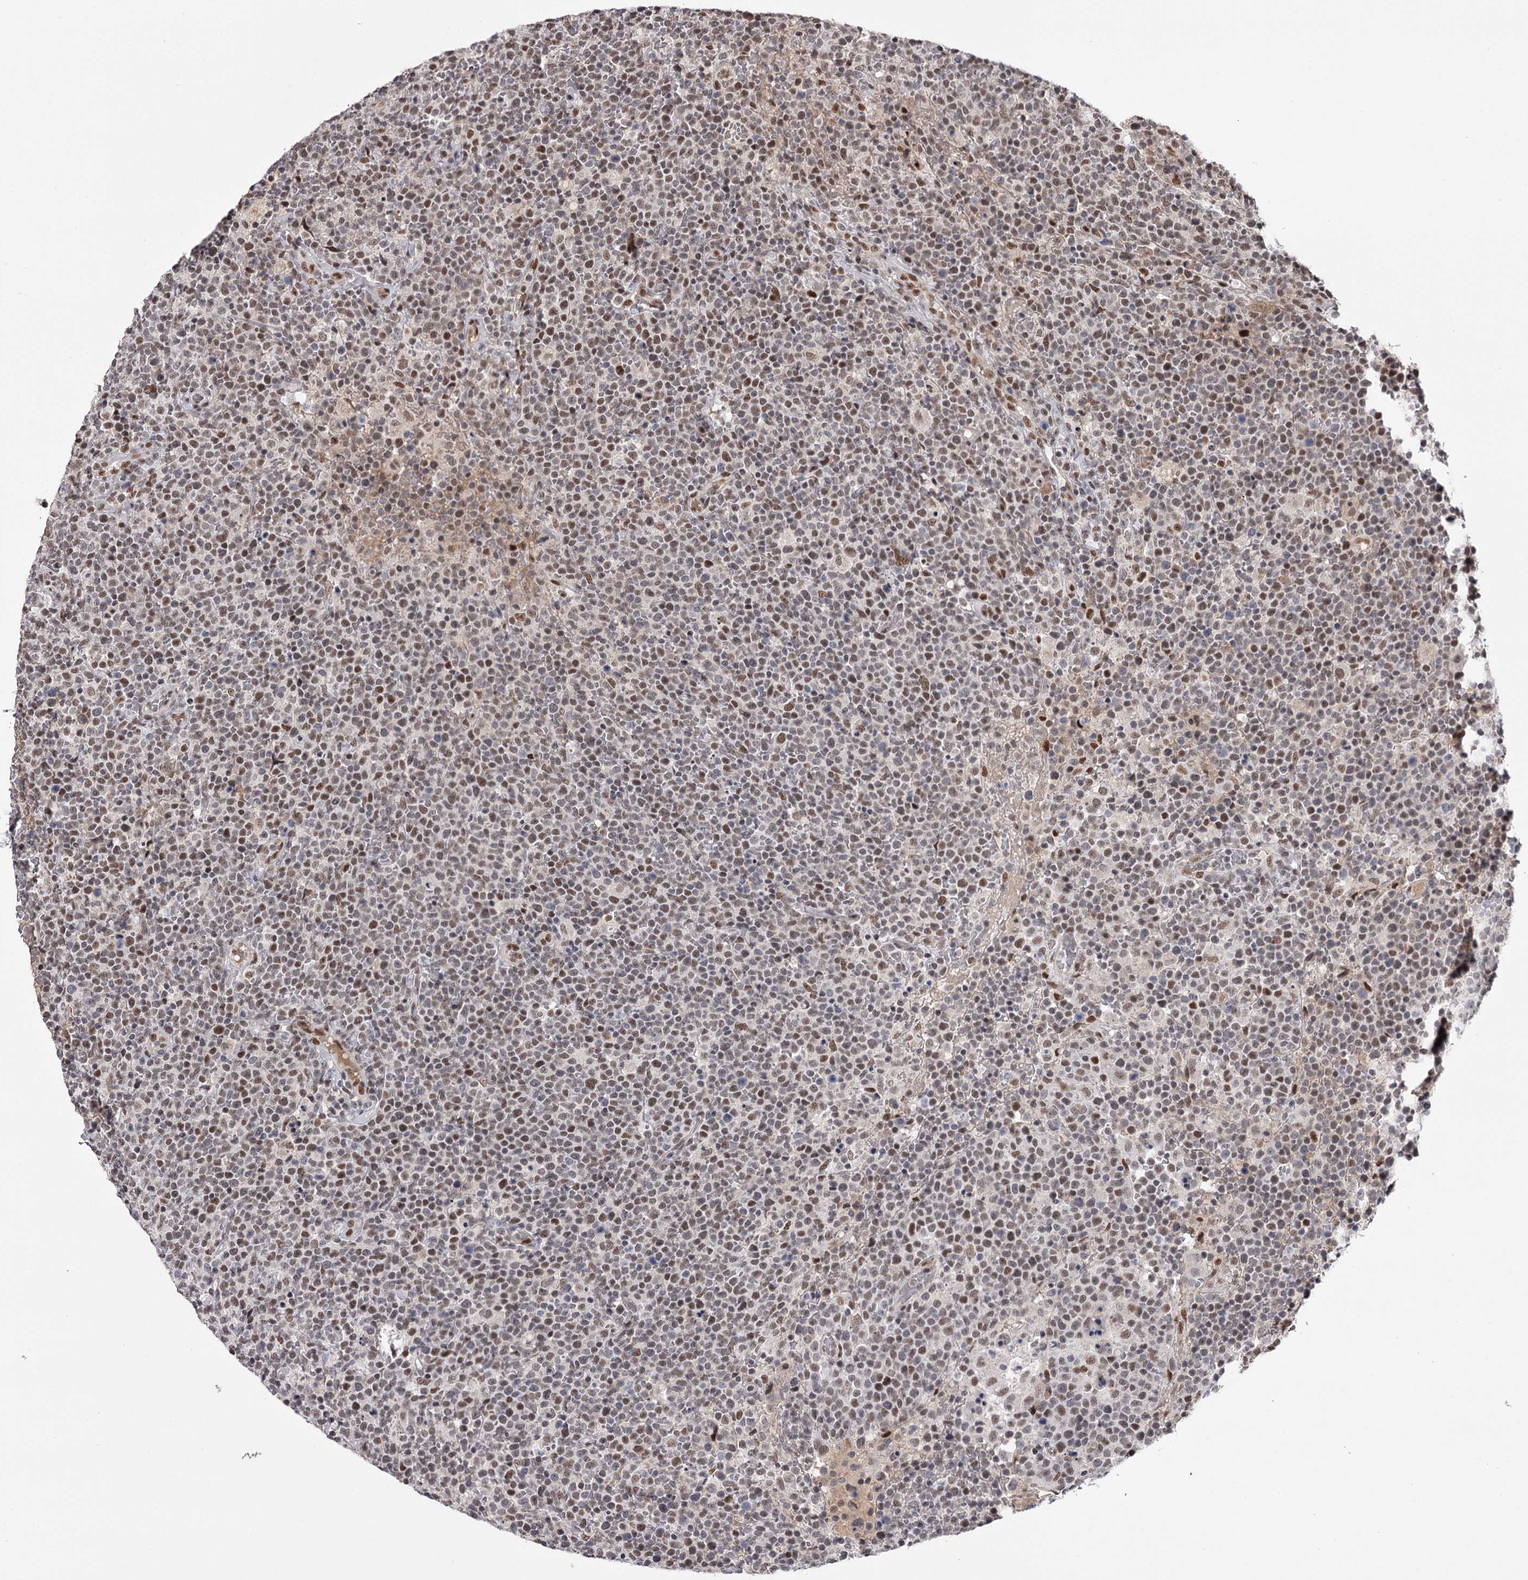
{"staining": {"intensity": "moderate", "quantity": "25%-75%", "location": "nuclear"}, "tissue": "lymphoma", "cell_type": "Tumor cells", "image_type": "cancer", "snomed": [{"axis": "morphology", "description": "Malignant lymphoma, non-Hodgkin's type, High grade"}, {"axis": "topography", "description": "Lymph node"}], "caption": "Moderate nuclear expression is appreciated in about 25%-75% of tumor cells in lymphoma.", "gene": "TTC33", "patient": {"sex": "male", "age": 61}}